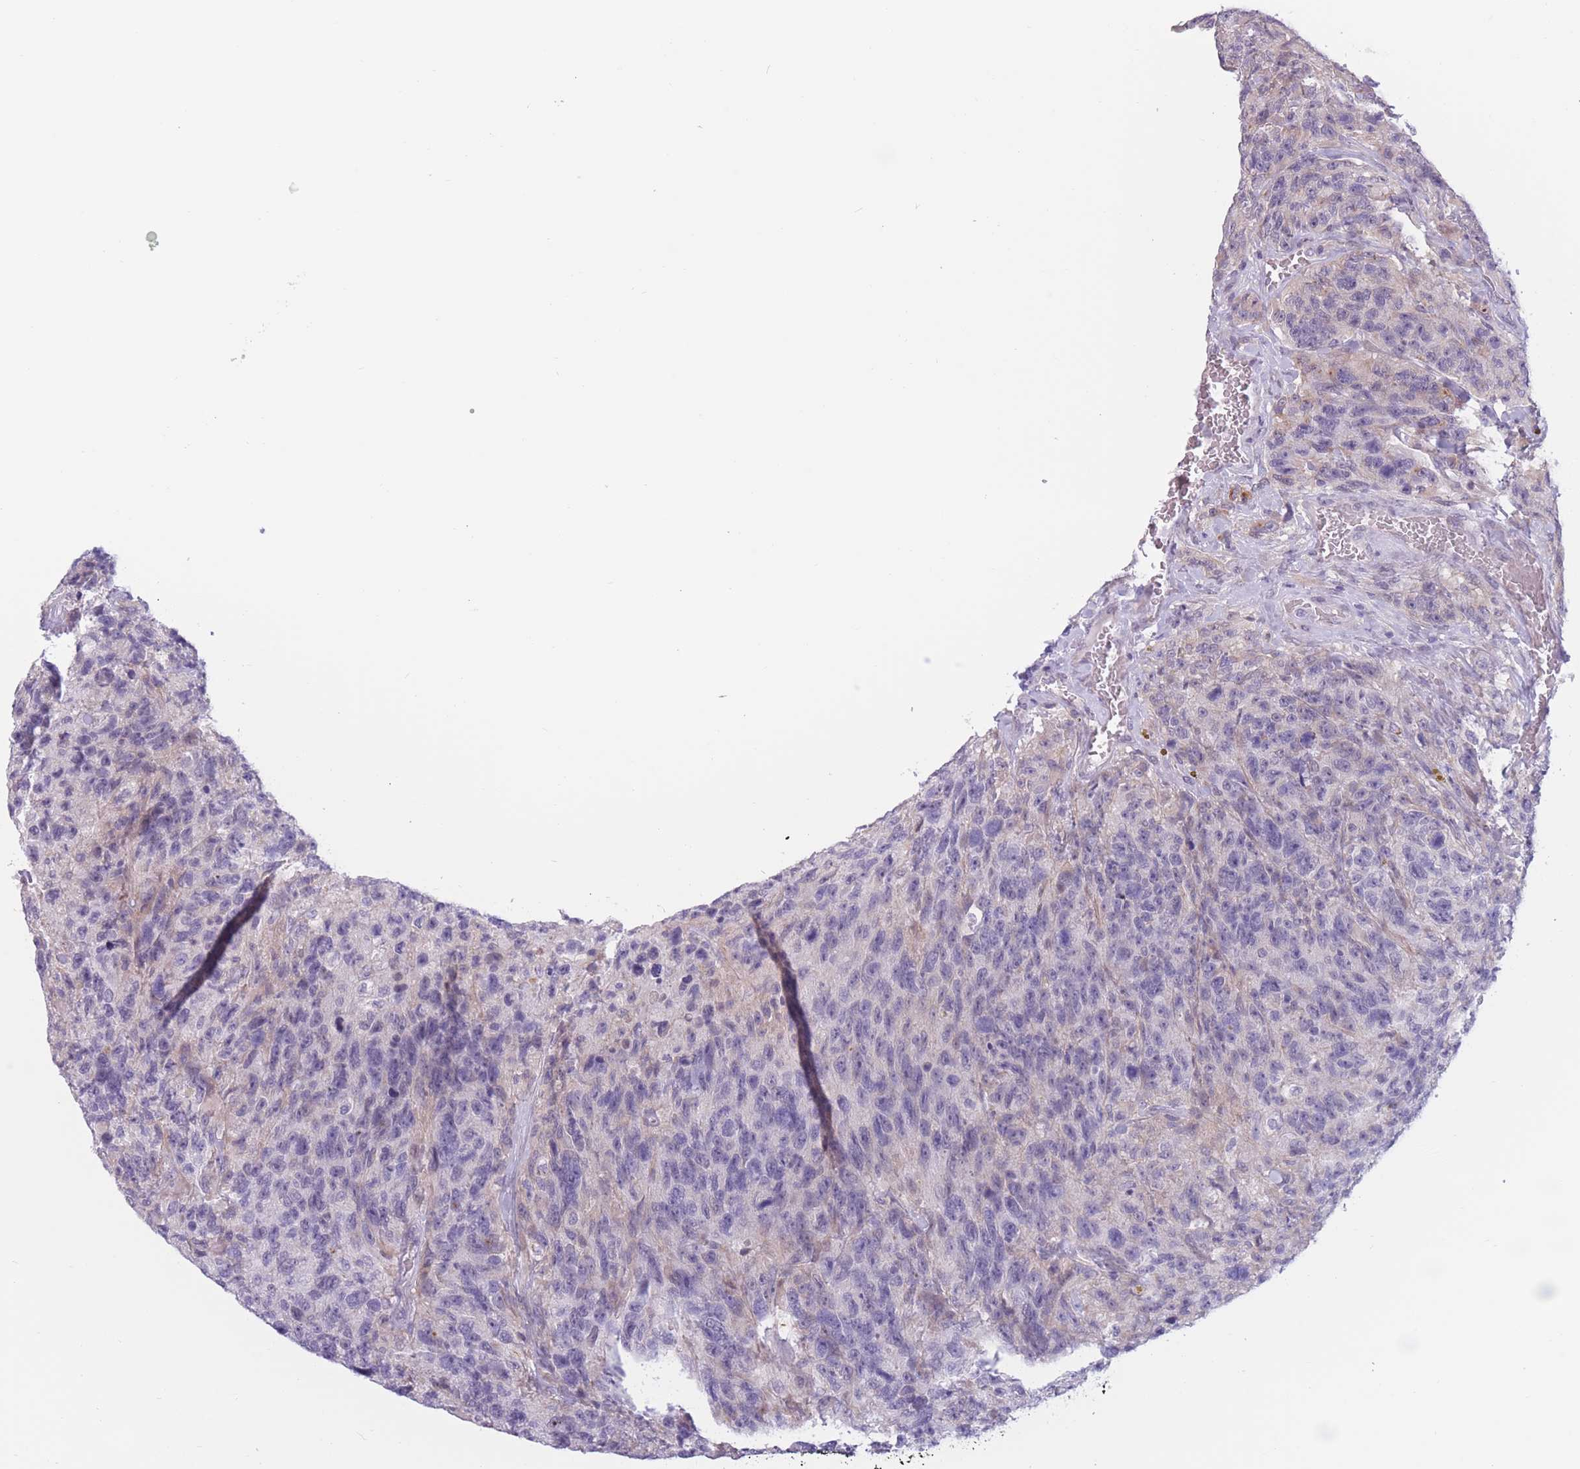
{"staining": {"intensity": "negative", "quantity": "none", "location": "none"}, "tissue": "glioma", "cell_type": "Tumor cells", "image_type": "cancer", "snomed": [{"axis": "morphology", "description": "Glioma, malignant, High grade"}, {"axis": "topography", "description": "Brain"}], "caption": "Immunohistochemistry (IHC) histopathology image of neoplastic tissue: human high-grade glioma (malignant) stained with DAB (3,3'-diaminobenzidine) exhibits no significant protein positivity in tumor cells.", "gene": "PODXL", "patient": {"sex": "male", "age": 69}}